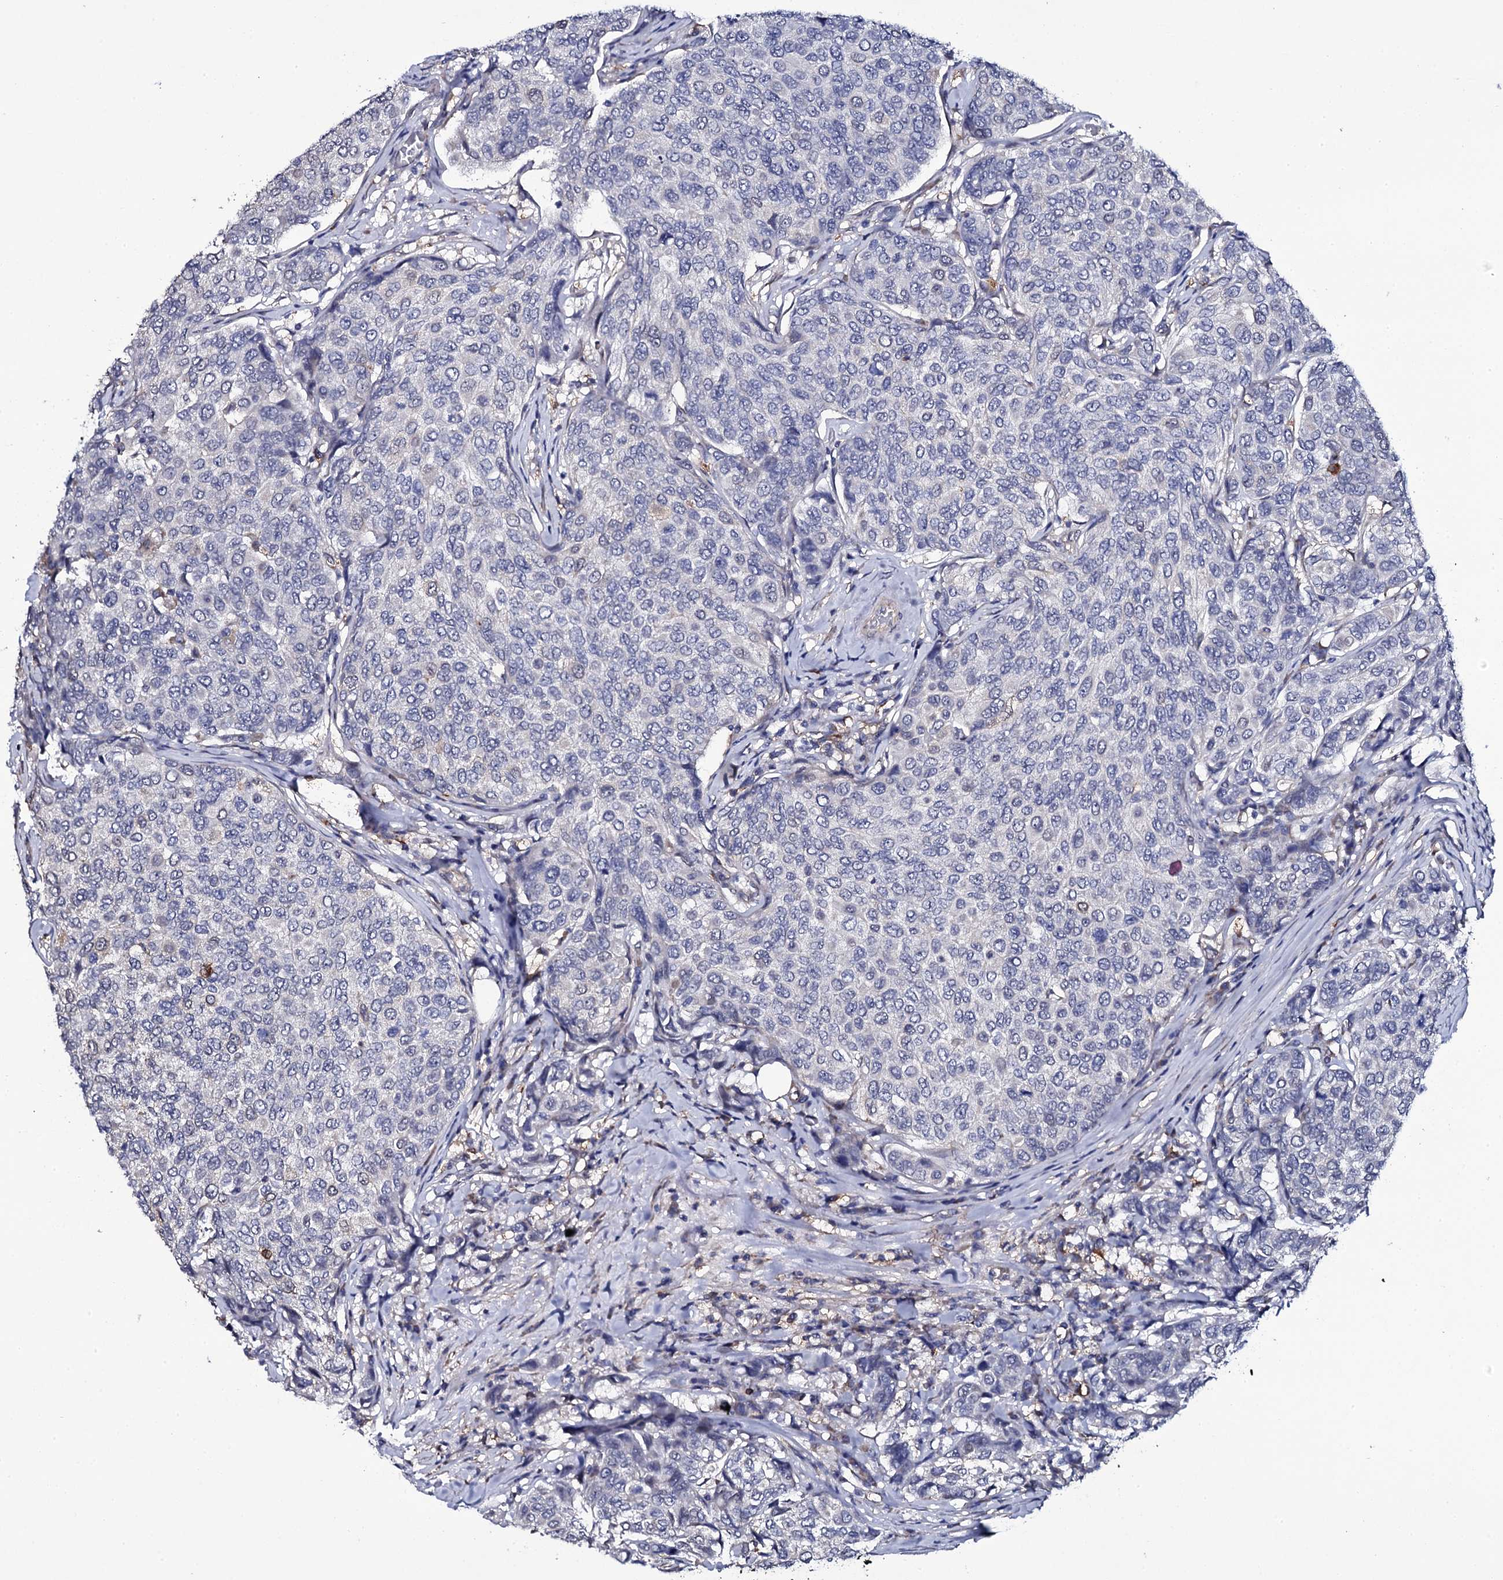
{"staining": {"intensity": "negative", "quantity": "none", "location": "none"}, "tissue": "breast cancer", "cell_type": "Tumor cells", "image_type": "cancer", "snomed": [{"axis": "morphology", "description": "Duct carcinoma"}, {"axis": "topography", "description": "Breast"}], "caption": "IHC of human invasive ductal carcinoma (breast) displays no positivity in tumor cells. Nuclei are stained in blue.", "gene": "TTC23", "patient": {"sex": "female", "age": 55}}